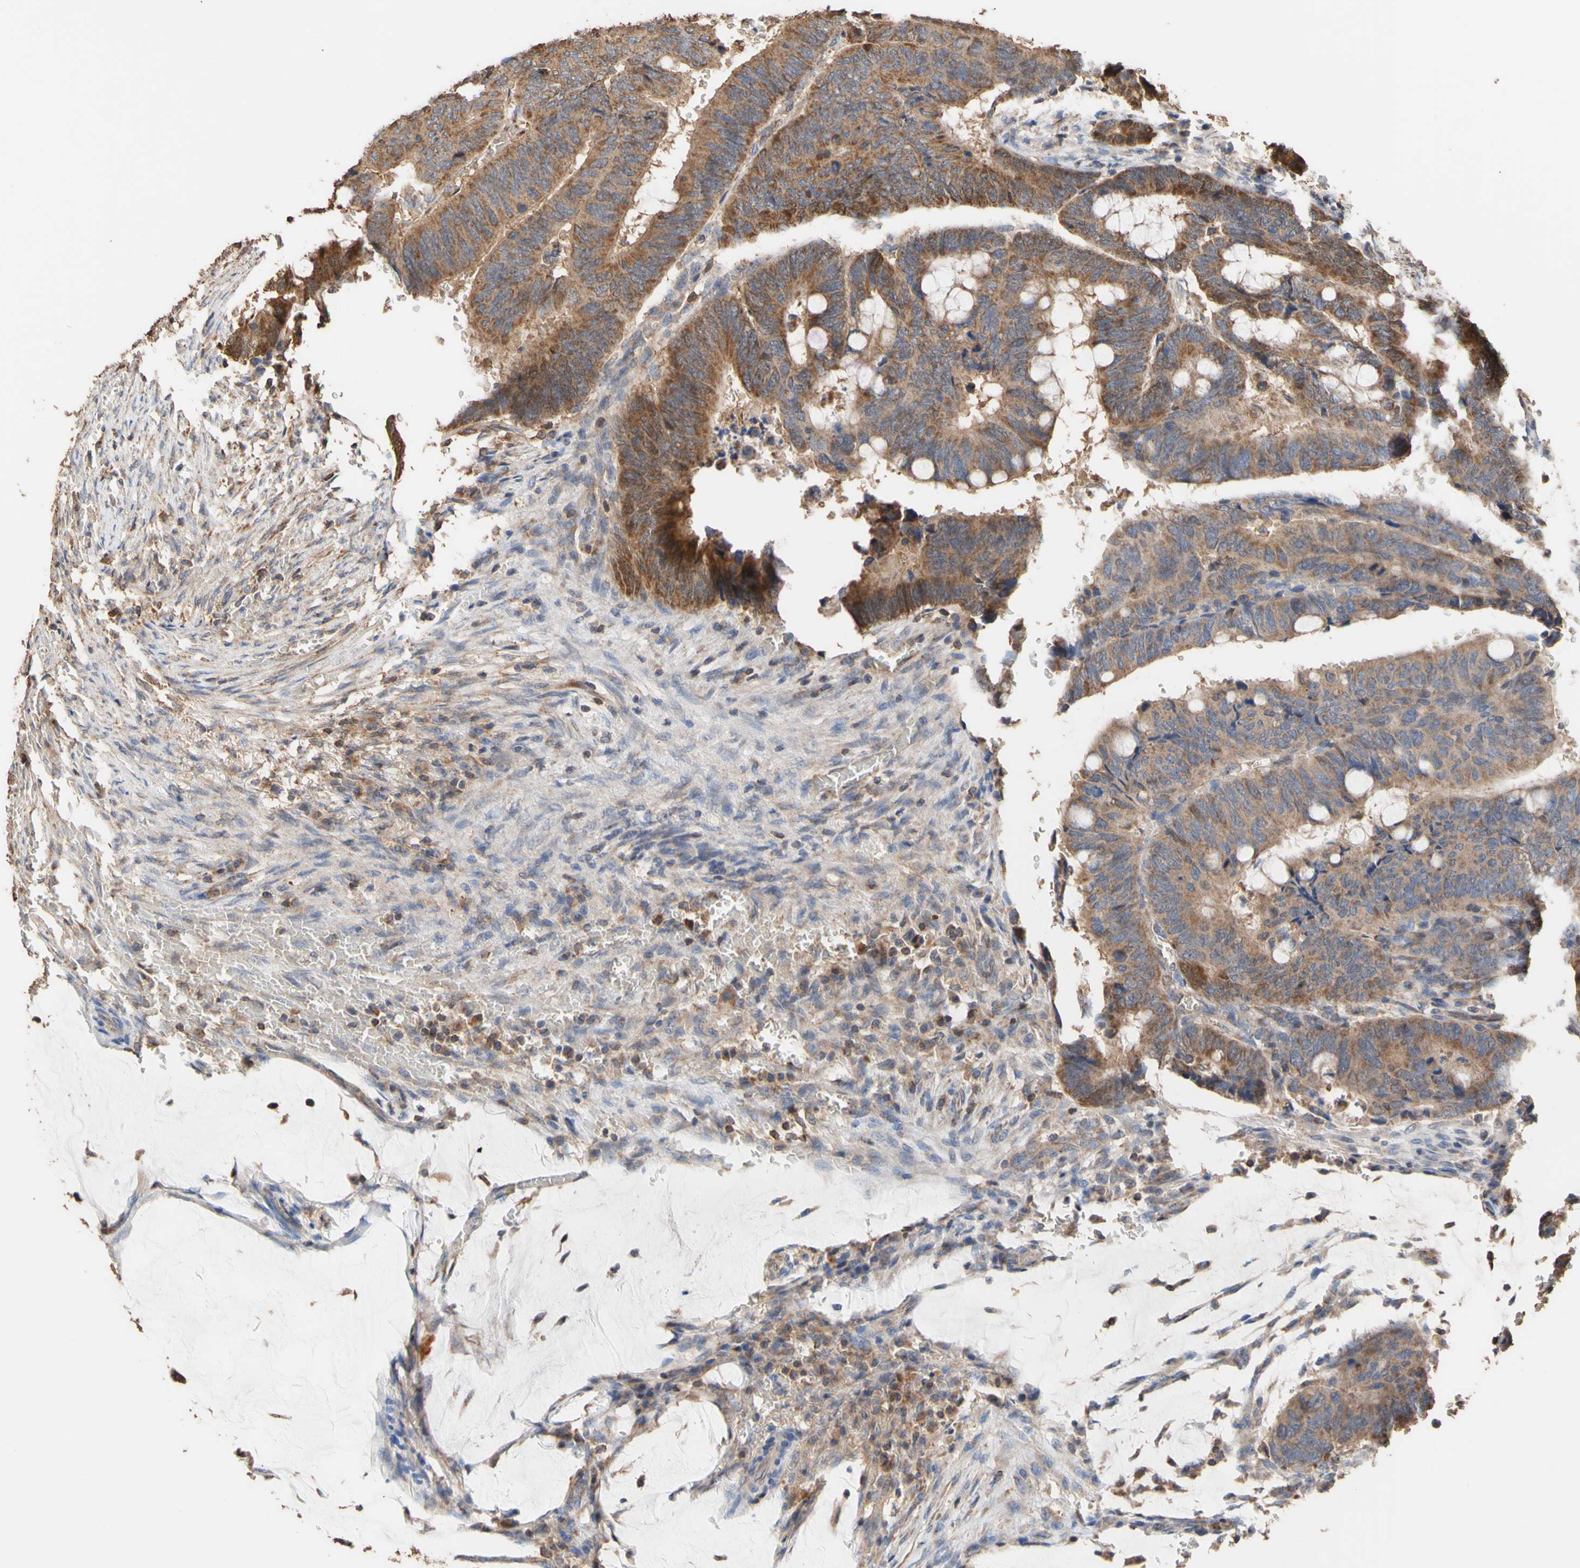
{"staining": {"intensity": "moderate", "quantity": ">75%", "location": "cytoplasmic/membranous"}, "tissue": "colorectal cancer", "cell_type": "Tumor cells", "image_type": "cancer", "snomed": [{"axis": "morphology", "description": "Normal tissue, NOS"}, {"axis": "morphology", "description": "Adenocarcinoma, NOS"}, {"axis": "topography", "description": "Rectum"}, {"axis": "topography", "description": "Peripheral nerve tissue"}], "caption": "Colorectal cancer (adenocarcinoma) stained with a protein marker exhibits moderate staining in tumor cells.", "gene": "ALDH9A1", "patient": {"sex": "male", "age": 92}}